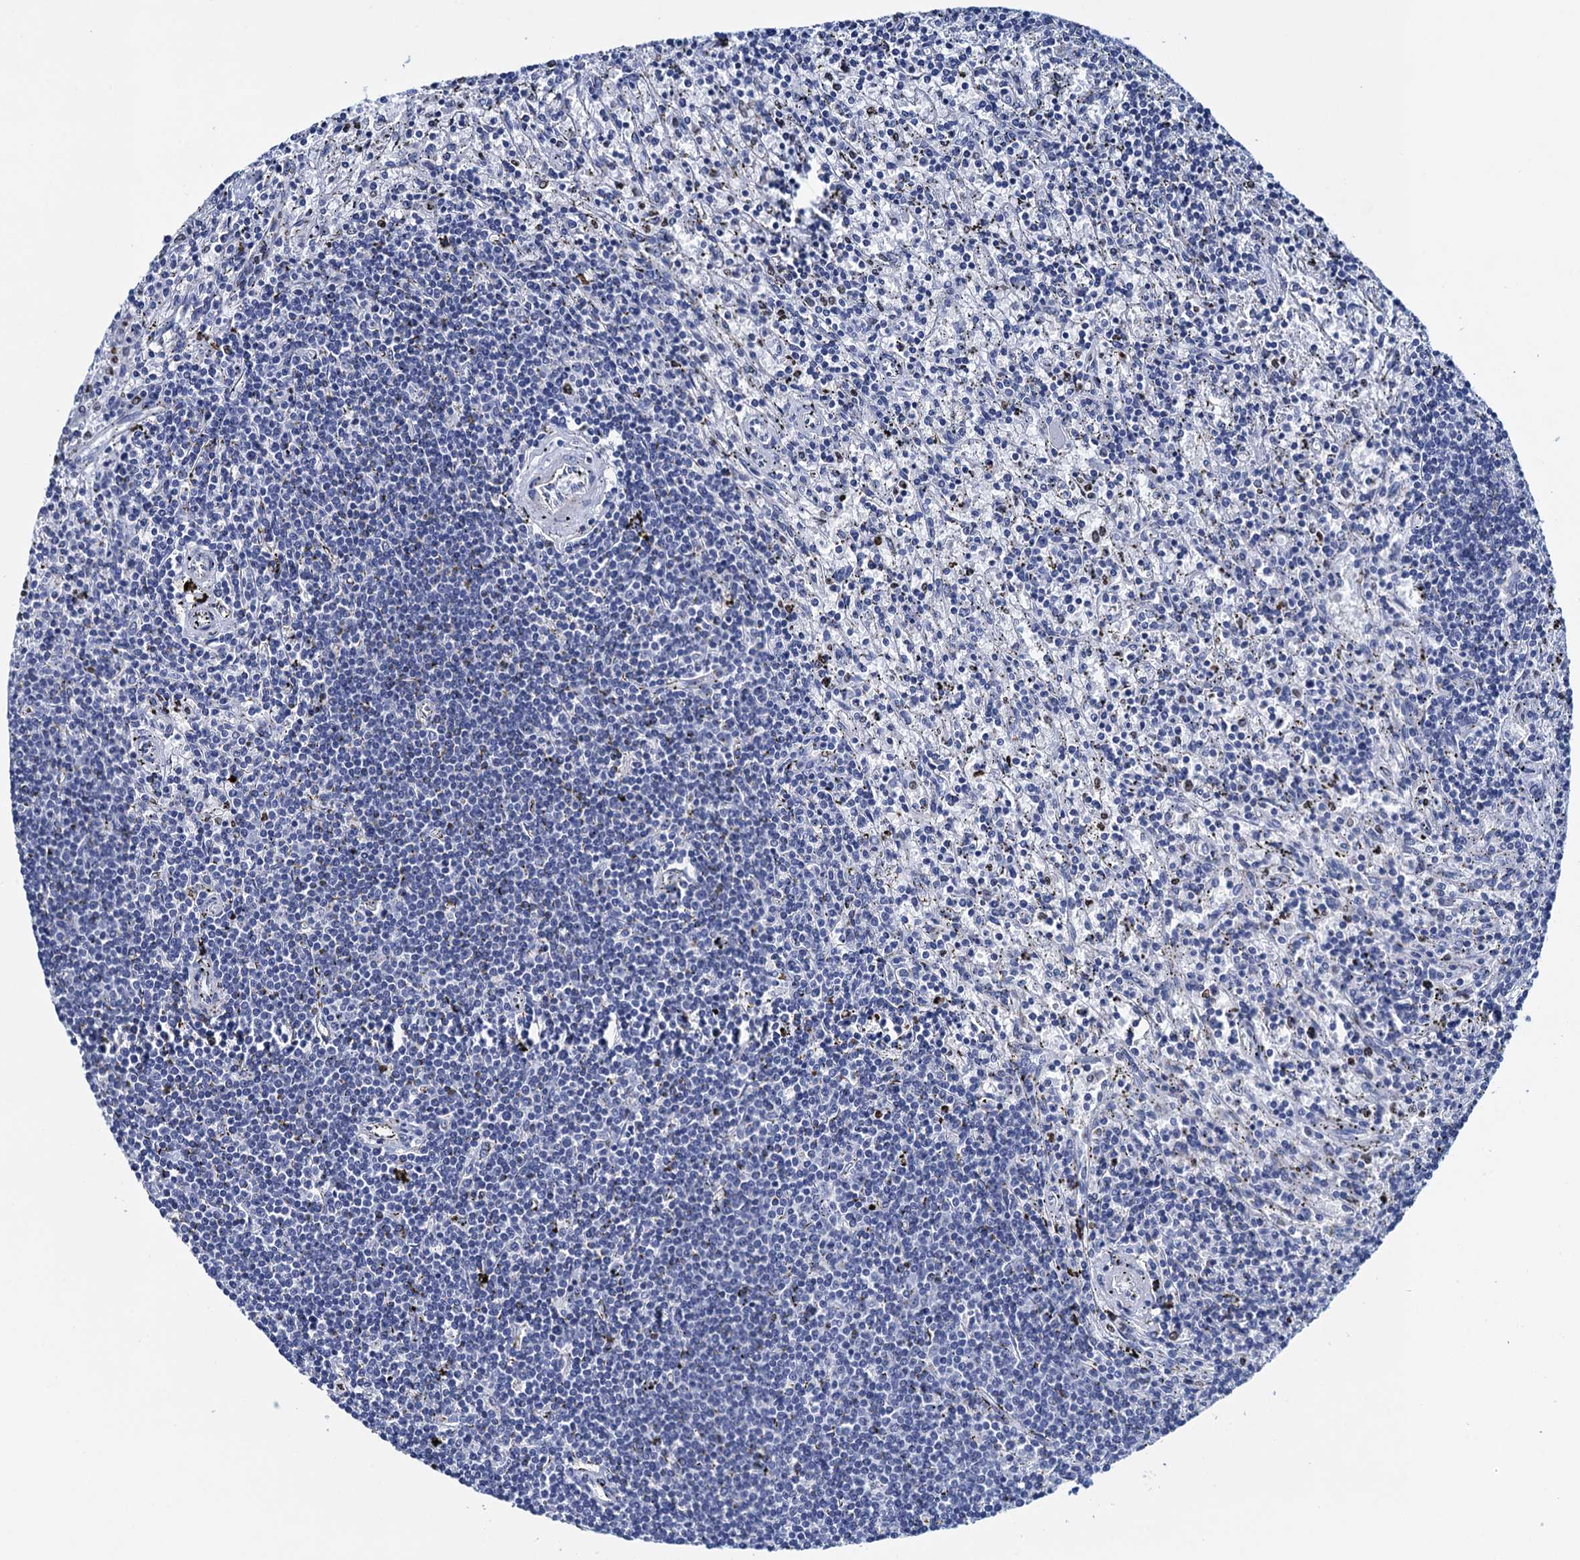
{"staining": {"intensity": "negative", "quantity": "none", "location": "none"}, "tissue": "lymphoma", "cell_type": "Tumor cells", "image_type": "cancer", "snomed": [{"axis": "morphology", "description": "Malignant lymphoma, non-Hodgkin's type, Low grade"}, {"axis": "topography", "description": "Spleen"}], "caption": "Protein analysis of lymphoma exhibits no significant expression in tumor cells.", "gene": "RHCG", "patient": {"sex": "male", "age": 76}}